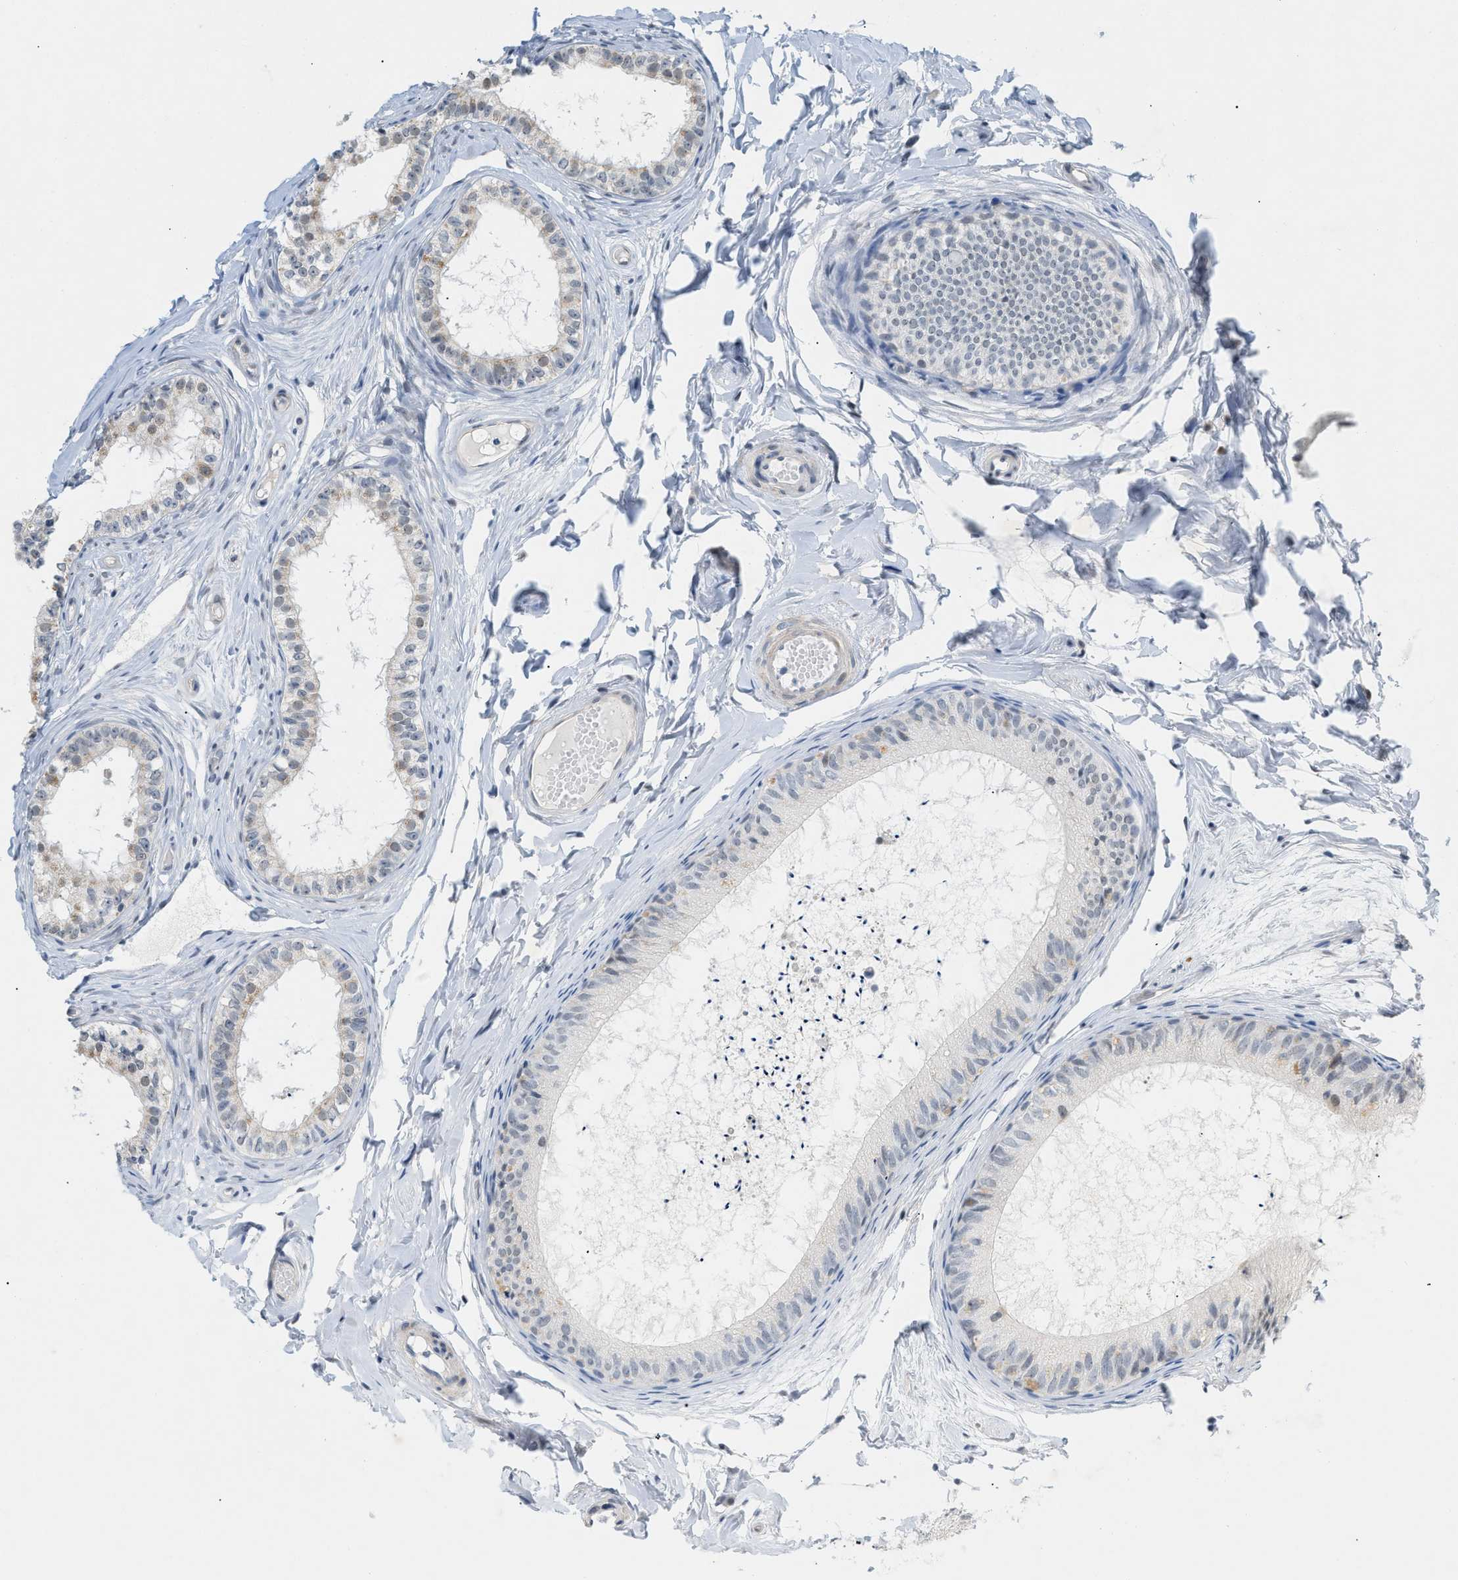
{"staining": {"intensity": "negative", "quantity": "none", "location": "none"}, "tissue": "epididymis", "cell_type": "Glandular cells", "image_type": "normal", "snomed": [{"axis": "morphology", "description": "Normal tissue, NOS"}, {"axis": "topography", "description": "Epididymis"}], "caption": "Human epididymis stained for a protein using IHC reveals no positivity in glandular cells.", "gene": "HLTF", "patient": {"sex": "male", "age": 46}}